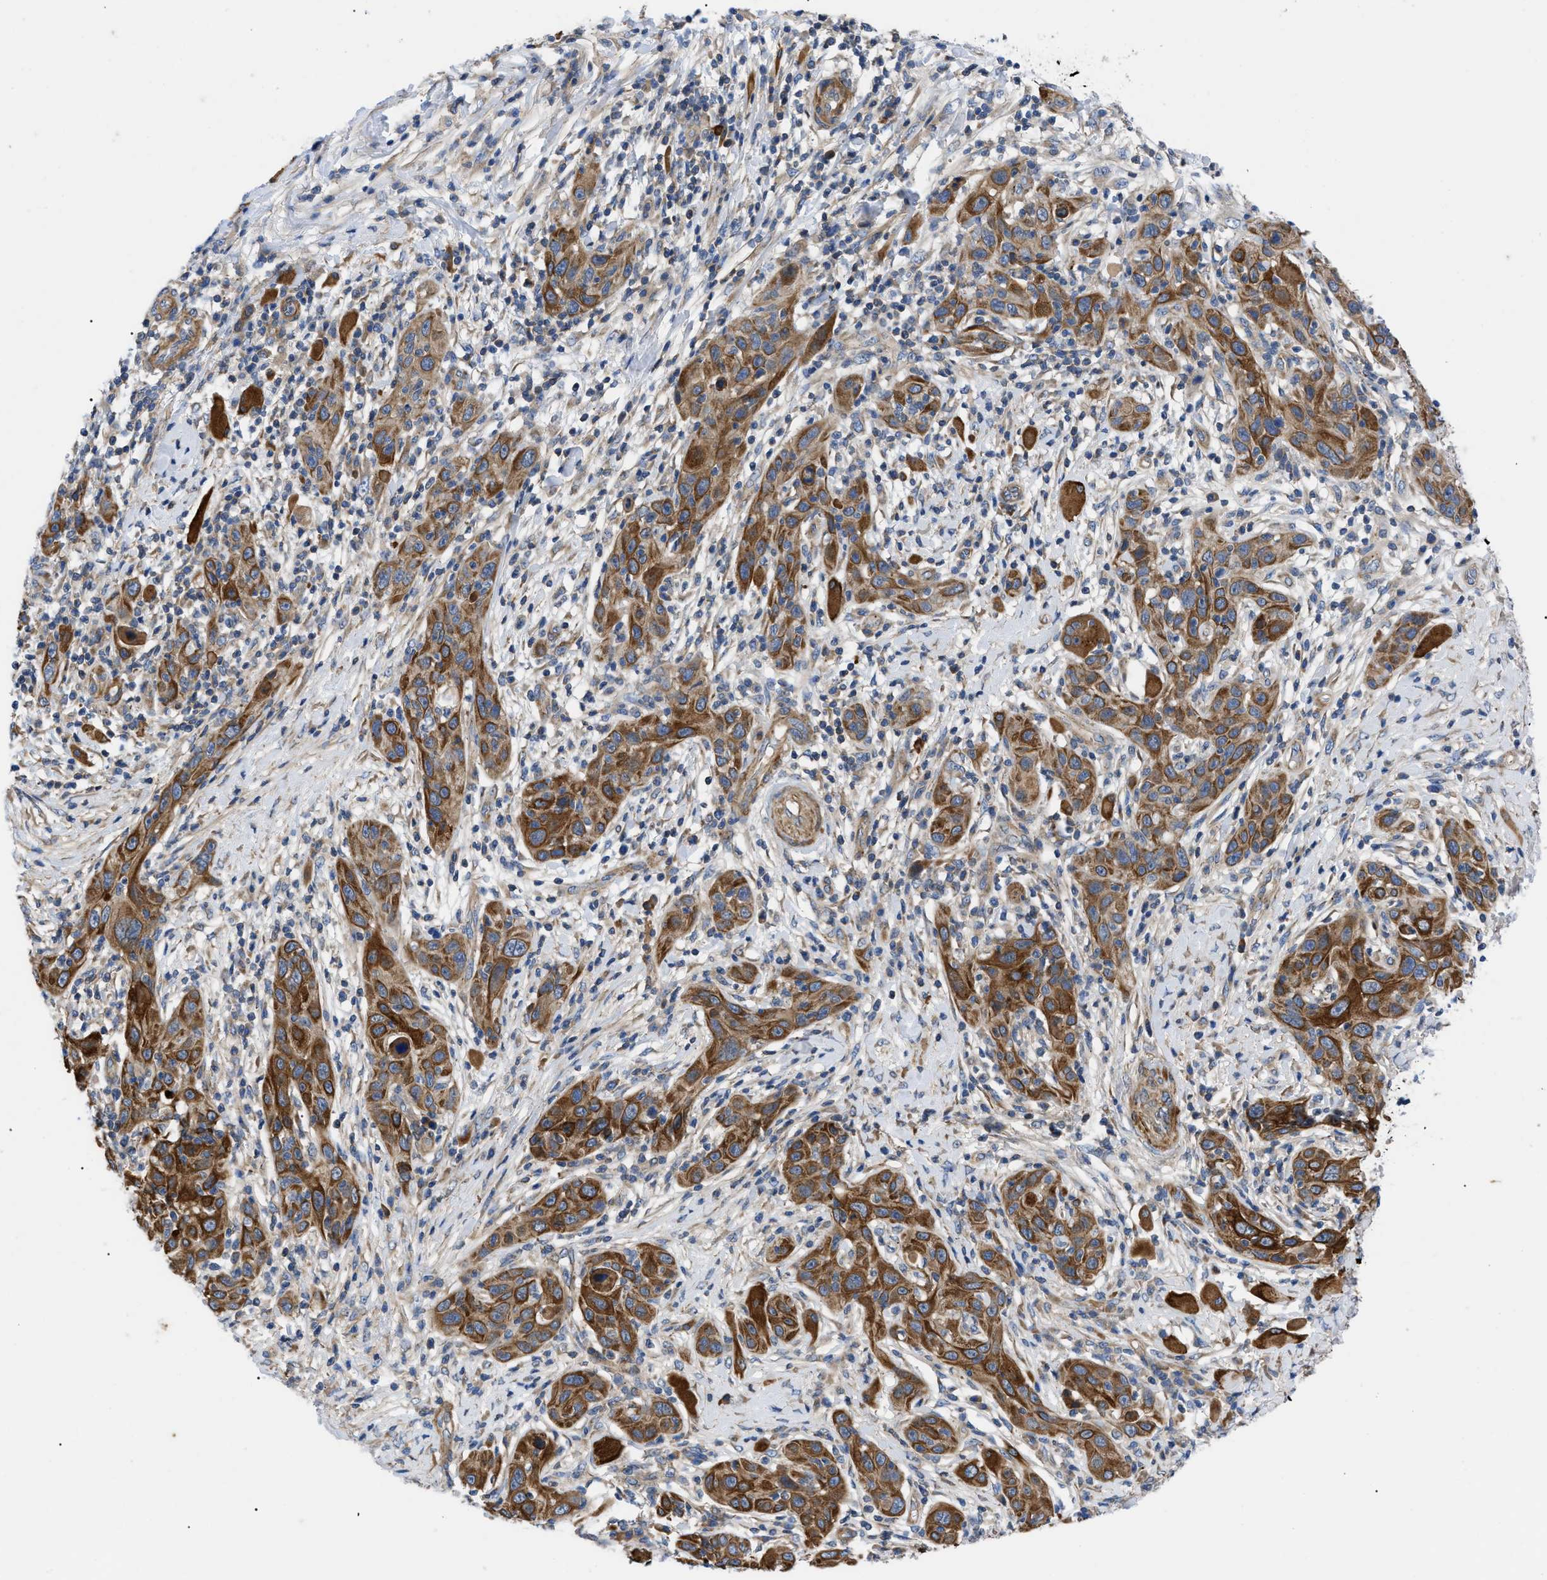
{"staining": {"intensity": "strong", "quantity": ">75%", "location": "cytoplasmic/membranous"}, "tissue": "skin cancer", "cell_type": "Tumor cells", "image_type": "cancer", "snomed": [{"axis": "morphology", "description": "Squamous cell carcinoma, NOS"}, {"axis": "topography", "description": "Skin"}], "caption": "This image shows IHC staining of human skin cancer, with high strong cytoplasmic/membranous positivity in about >75% of tumor cells.", "gene": "HSPB8", "patient": {"sex": "female", "age": 88}}